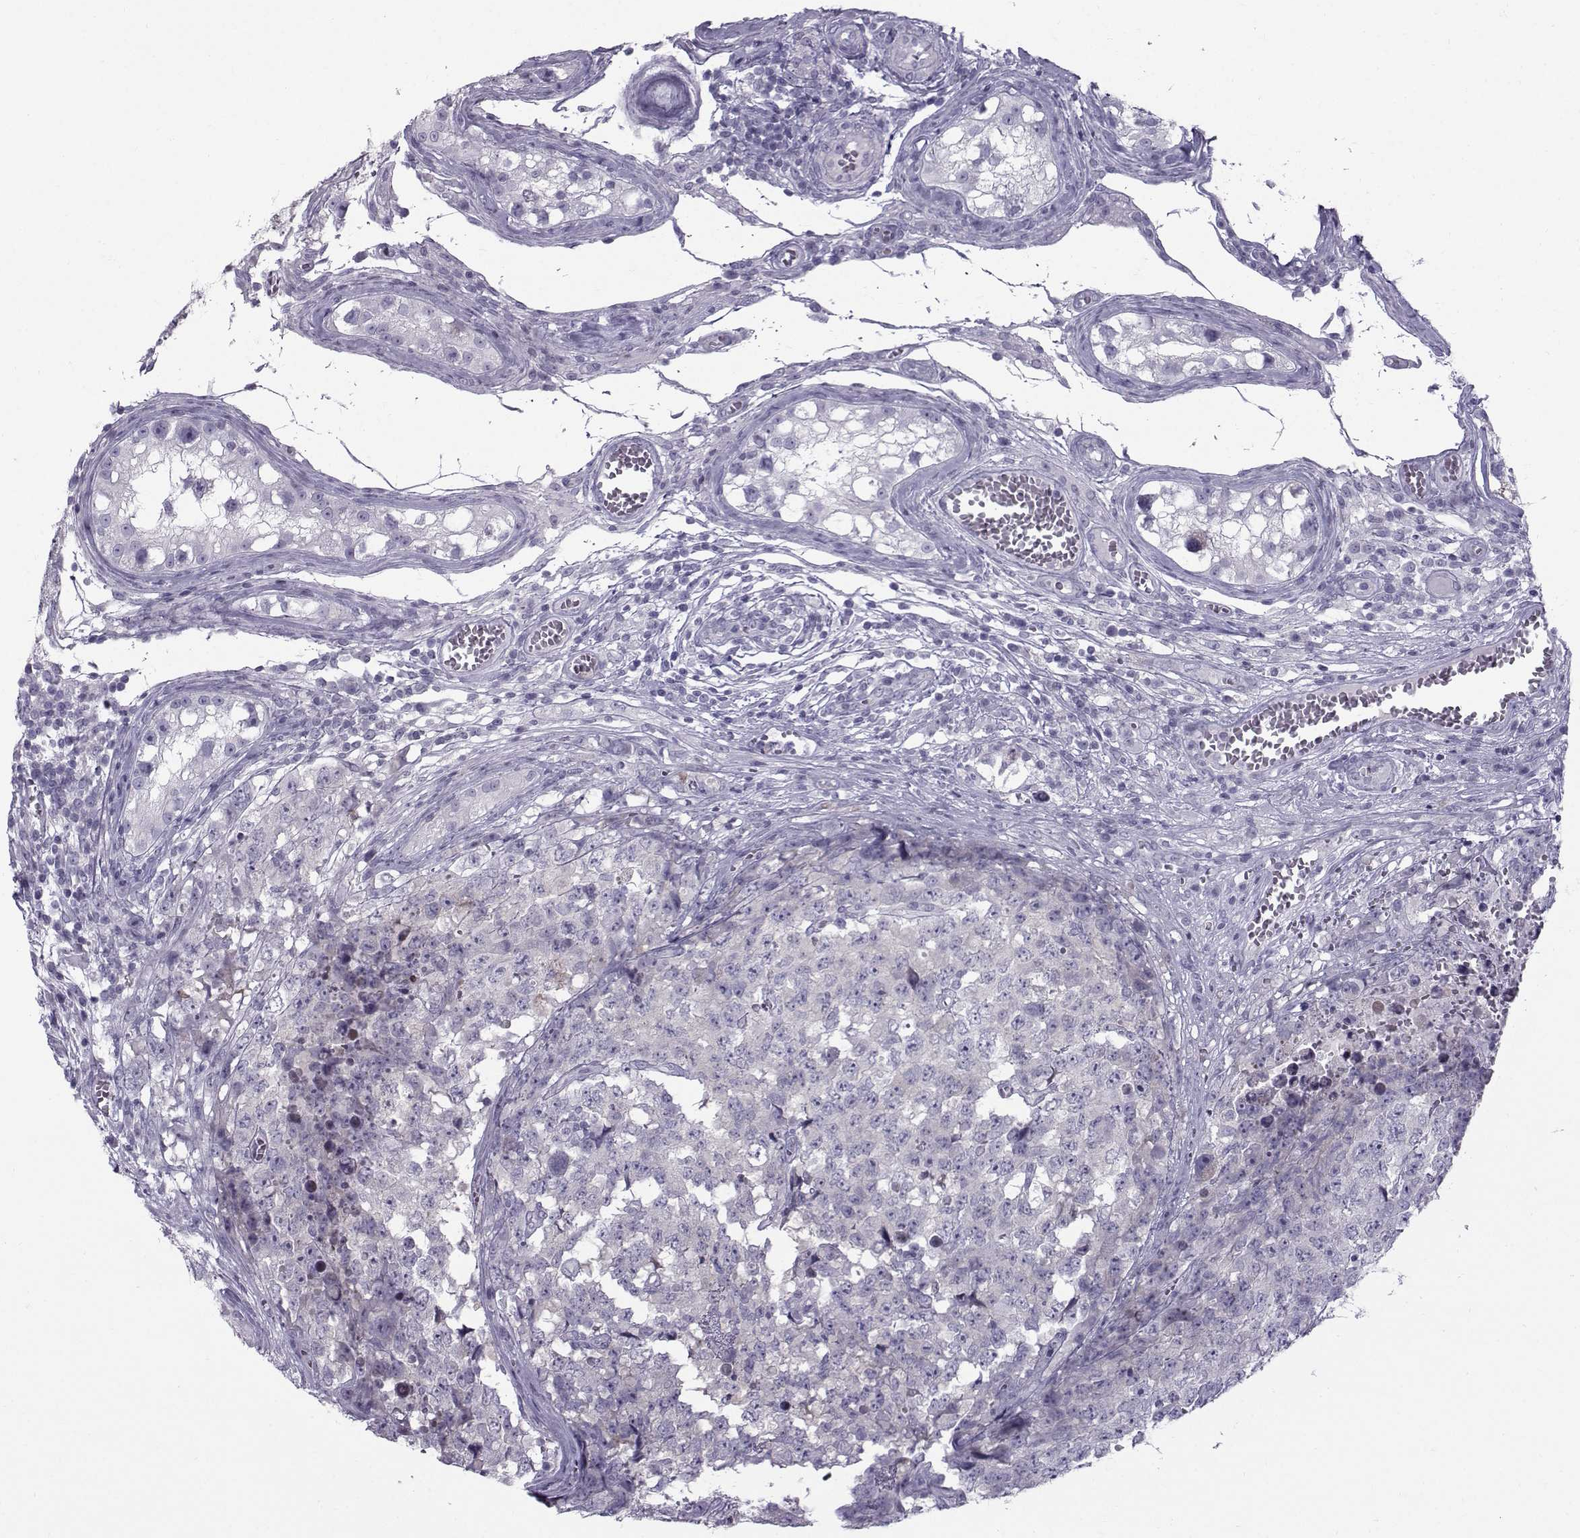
{"staining": {"intensity": "negative", "quantity": "none", "location": "none"}, "tissue": "testis cancer", "cell_type": "Tumor cells", "image_type": "cancer", "snomed": [{"axis": "morphology", "description": "Carcinoma, Embryonal, NOS"}, {"axis": "topography", "description": "Testis"}], "caption": "Immunohistochemistry (IHC) micrograph of neoplastic tissue: human testis cancer (embryonal carcinoma) stained with DAB (3,3'-diaminobenzidine) displays no significant protein staining in tumor cells.", "gene": "DMRT3", "patient": {"sex": "male", "age": 23}}